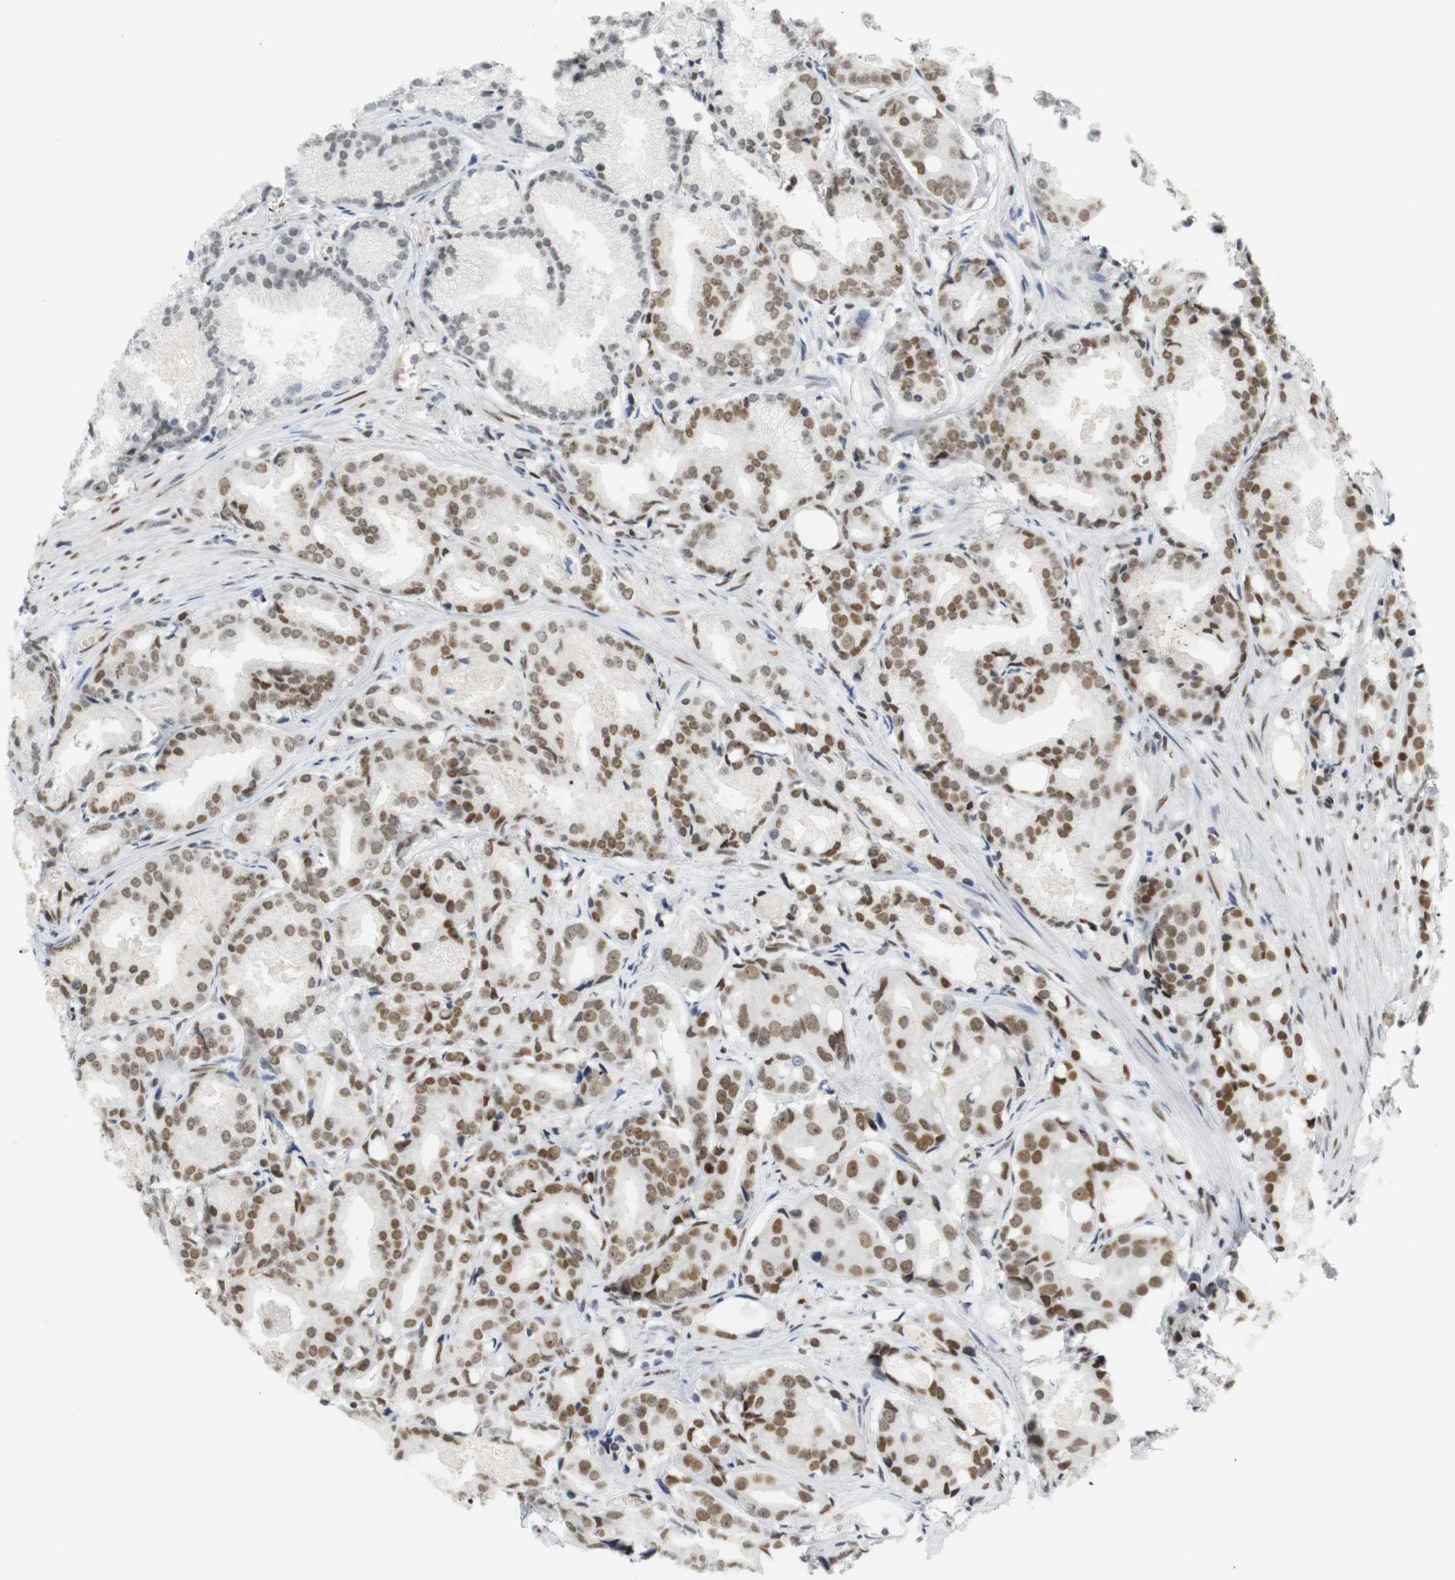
{"staining": {"intensity": "moderate", "quantity": ">75%", "location": "nuclear"}, "tissue": "prostate cancer", "cell_type": "Tumor cells", "image_type": "cancer", "snomed": [{"axis": "morphology", "description": "Adenocarcinoma, Low grade"}, {"axis": "topography", "description": "Prostate"}], "caption": "Low-grade adenocarcinoma (prostate) stained with a protein marker exhibits moderate staining in tumor cells.", "gene": "BMI1", "patient": {"sex": "male", "age": 72}}